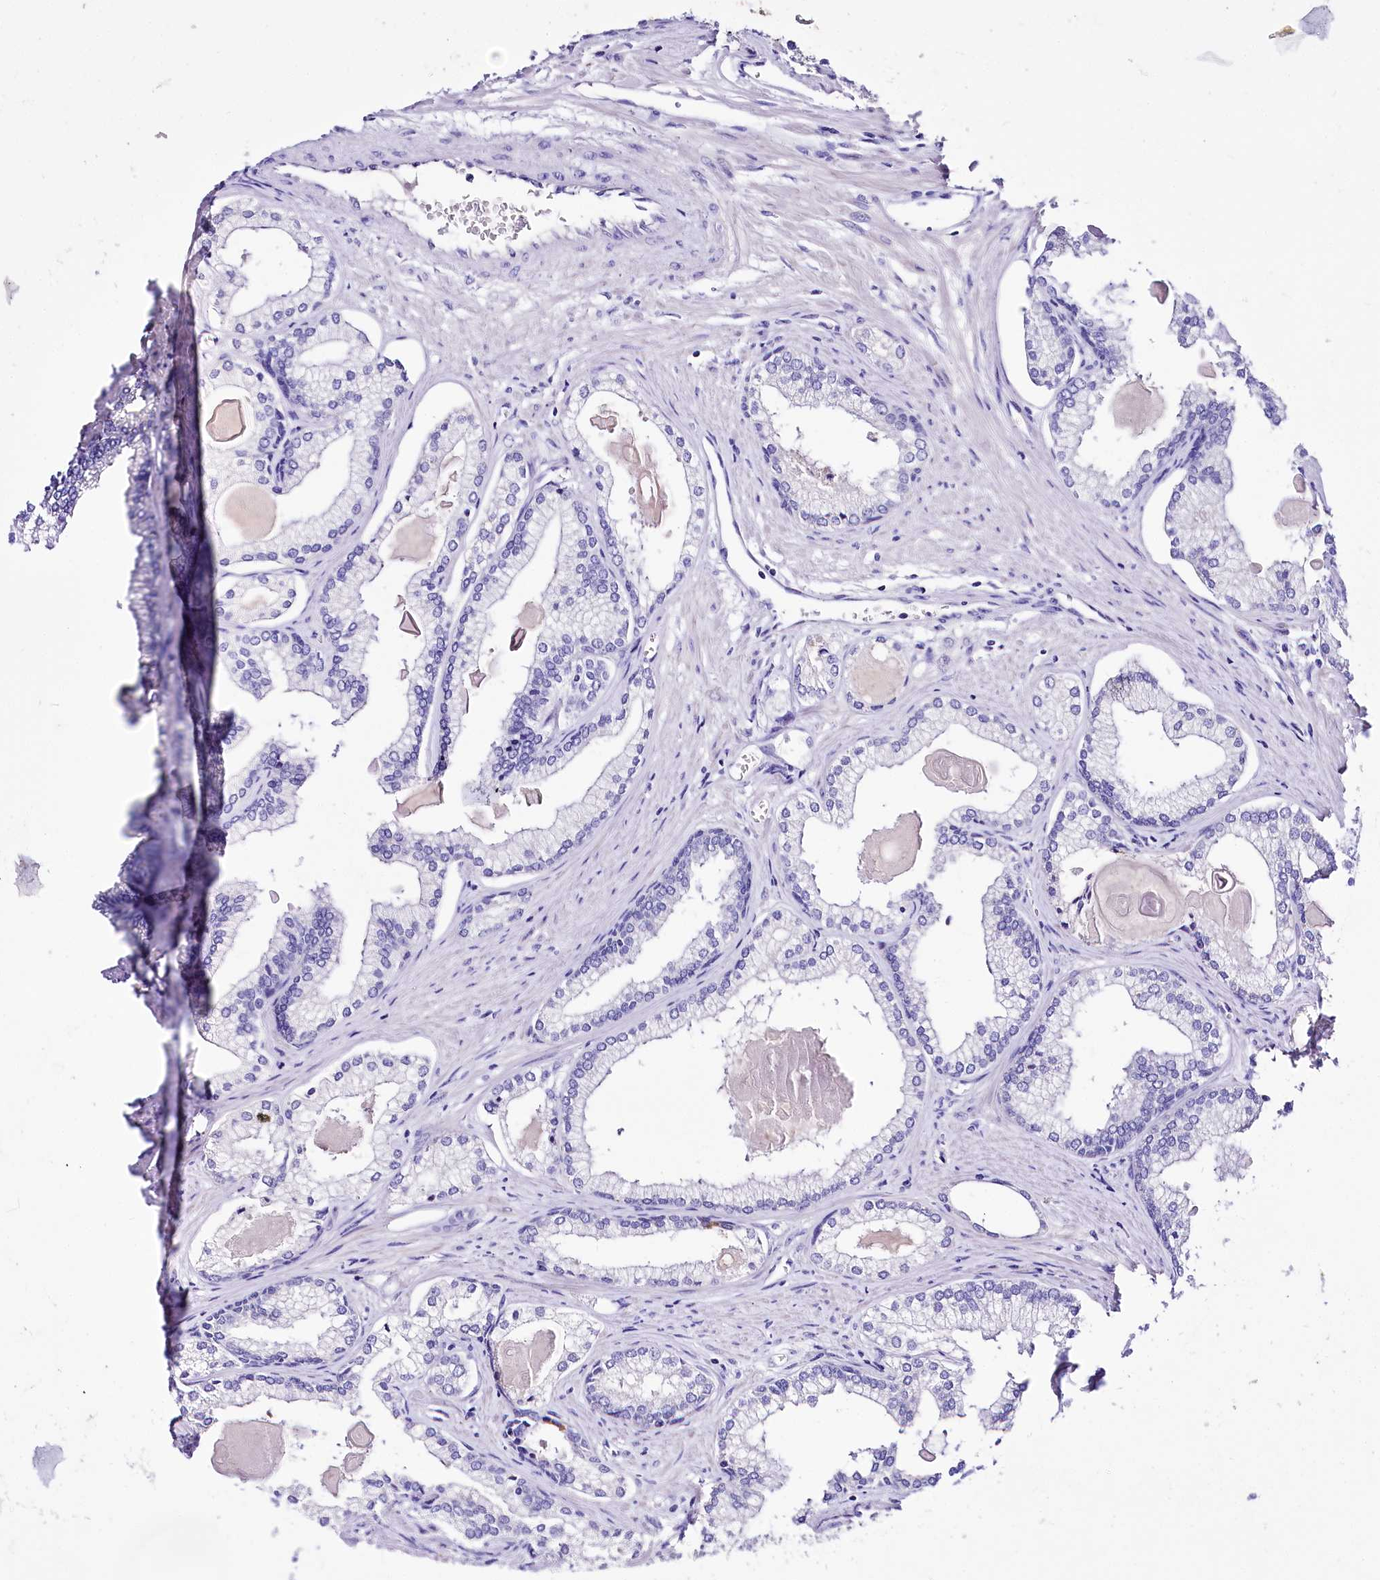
{"staining": {"intensity": "negative", "quantity": "none", "location": "none"}, "tissue": "prostate cancer", "cell_type": "Tumor cells", "image_type": "cancer", "snomed": [{"axis": "morphology", "description": "Adenocarcinoma, High grade"}, {"axis": "topography", "description": "Prostate"}], "caption": "There is no significant staining in tumor cells of adenocarcinoma (high-grade) (prostate). (DAB IHC, high magnification).", "gene": "A2ML1", "patient": {"sex": "male", "age": 68}}